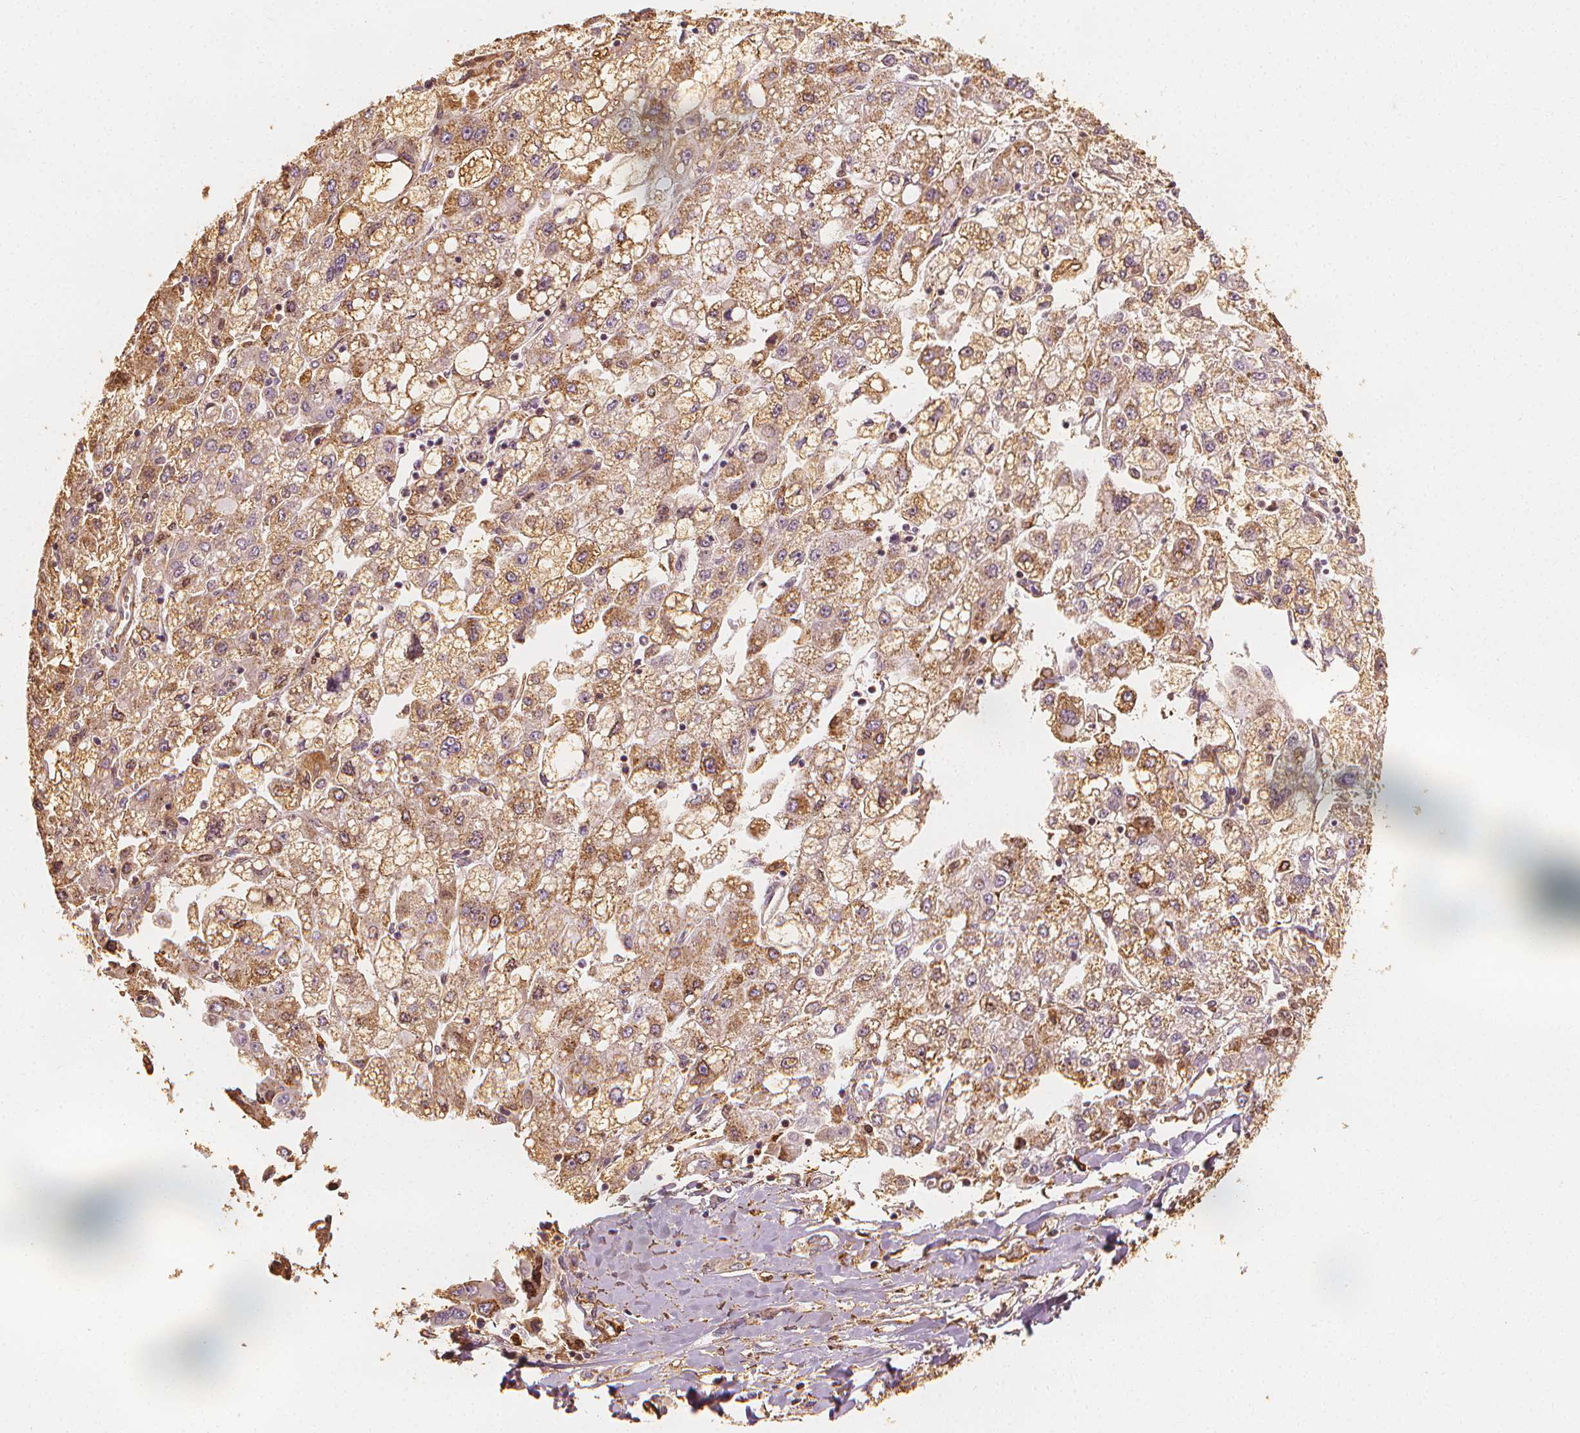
{"staining": {"intensity": "moderate", "quantity": ">75%", "location": "cytoplasmic/membranous"}, "tissue": "liver cancer", "cell_type": "Tumor cells", "image_type": "cancer", "snomed": [{"axis": "morphology", "description": "Carcinoma, Hepatocellular, NOS"}, {"axis": "topography", "description": "Liver"}], "caption": "This is a photomicrograph of IHC staining of liver hepatocellular carcinoma, which shows moderate staining in the cytoplasmic/membranous of tumor cells.", "gene": "ARHGAP26", "patient": {"sex": "male", "age": 40}}